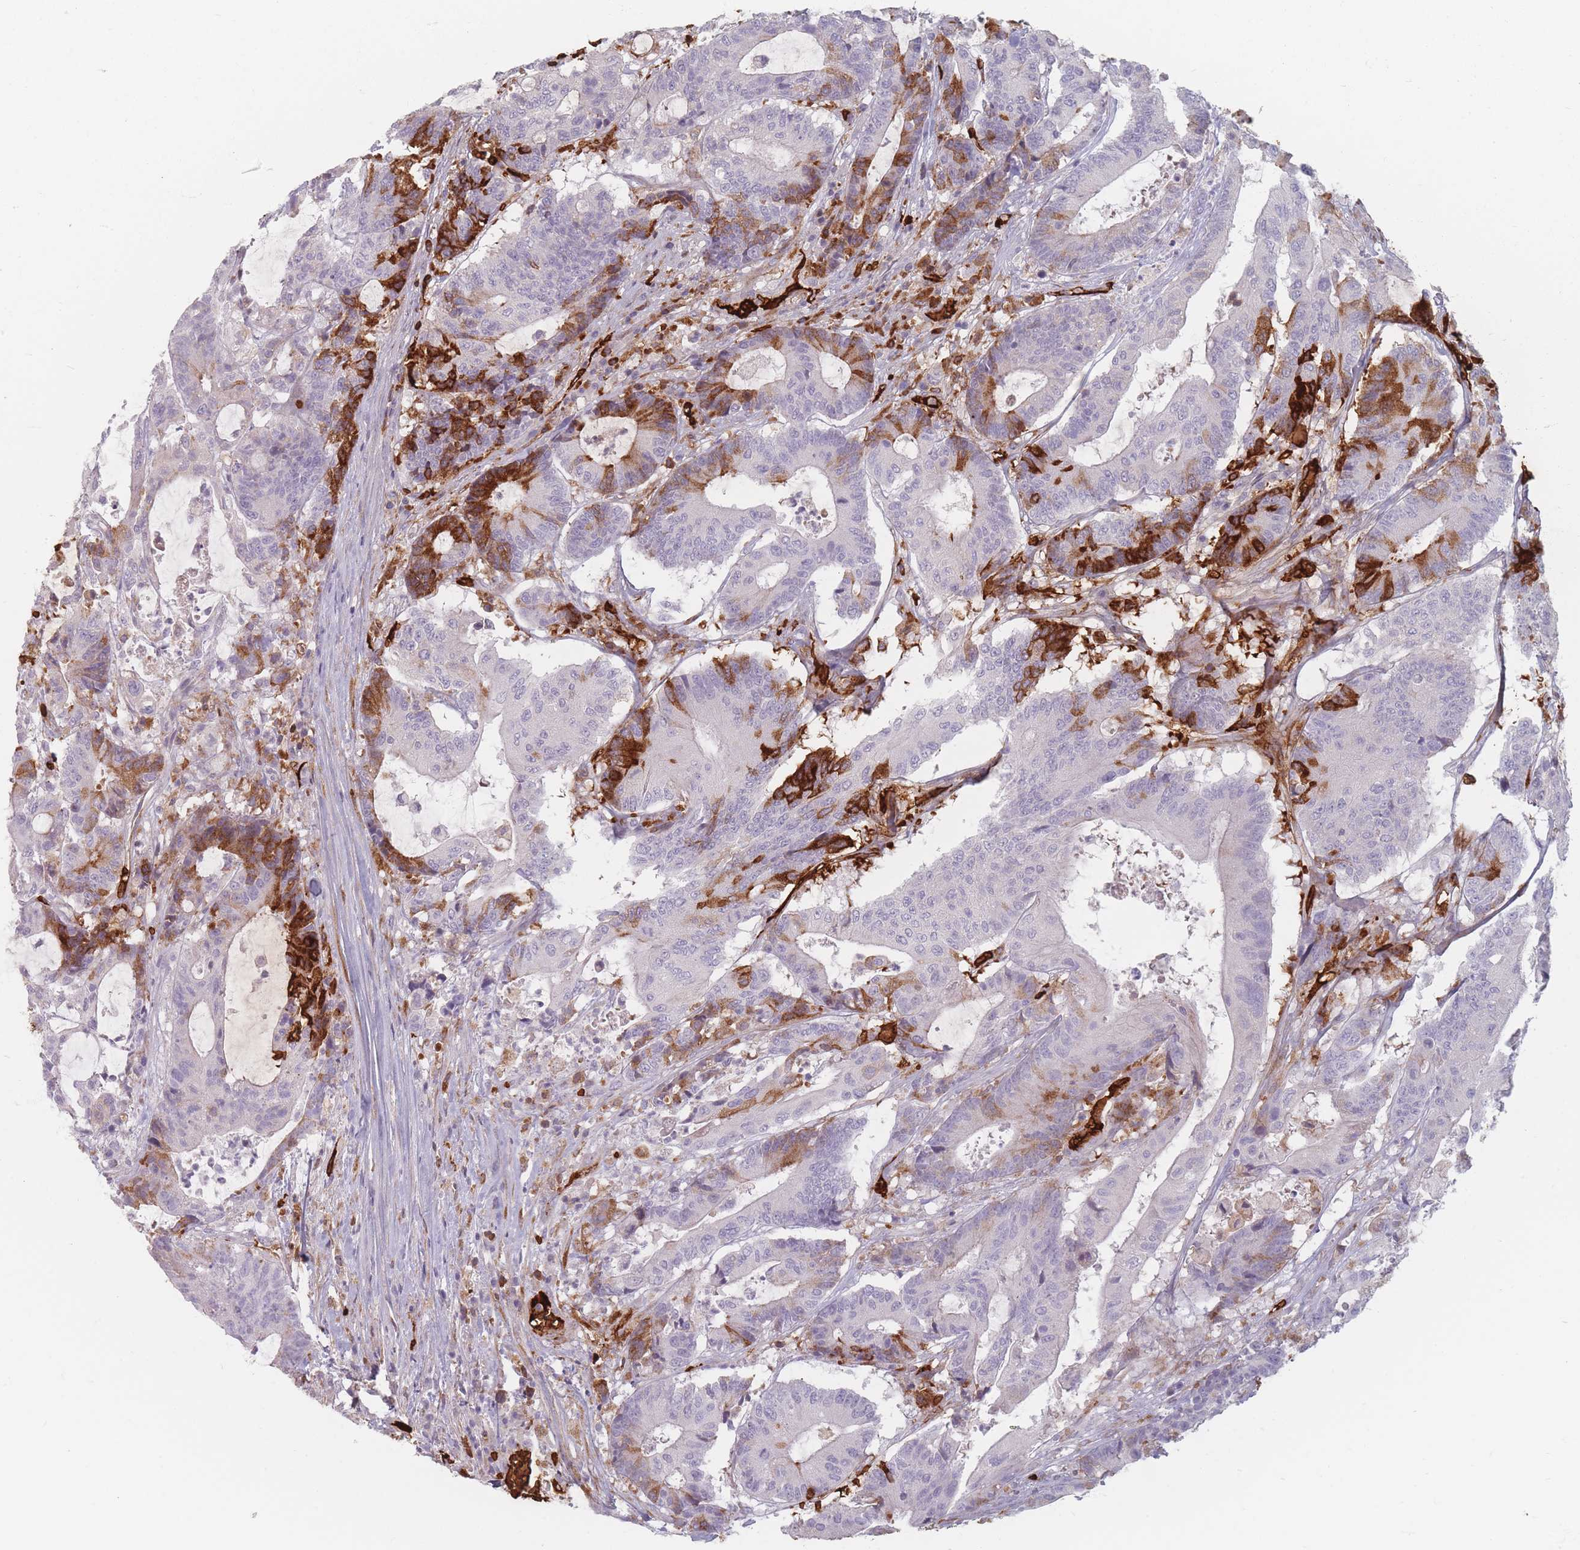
{"staining": {"intensity": "strong", "quantity": "<25%", "location": "cytoplasmic/membranous"}, "tissue": "colorectal cancer", "cell_type": "Tumor cells", "image_type": "cancer", "snomed": [{"axis": "morphology", "description": "Adenocarcinoma, NOS"}, {"axis": "topography", "description": "Colon"}], "caption": "Protein analysis of colorectal cancer (adenocarcinoma) tissue demonstrates strong cytoplasmic/membranous expression in about <25% of tumor cells.", "gene": "SLC2A6", "patient": {"sex": "female", "age": 84}}